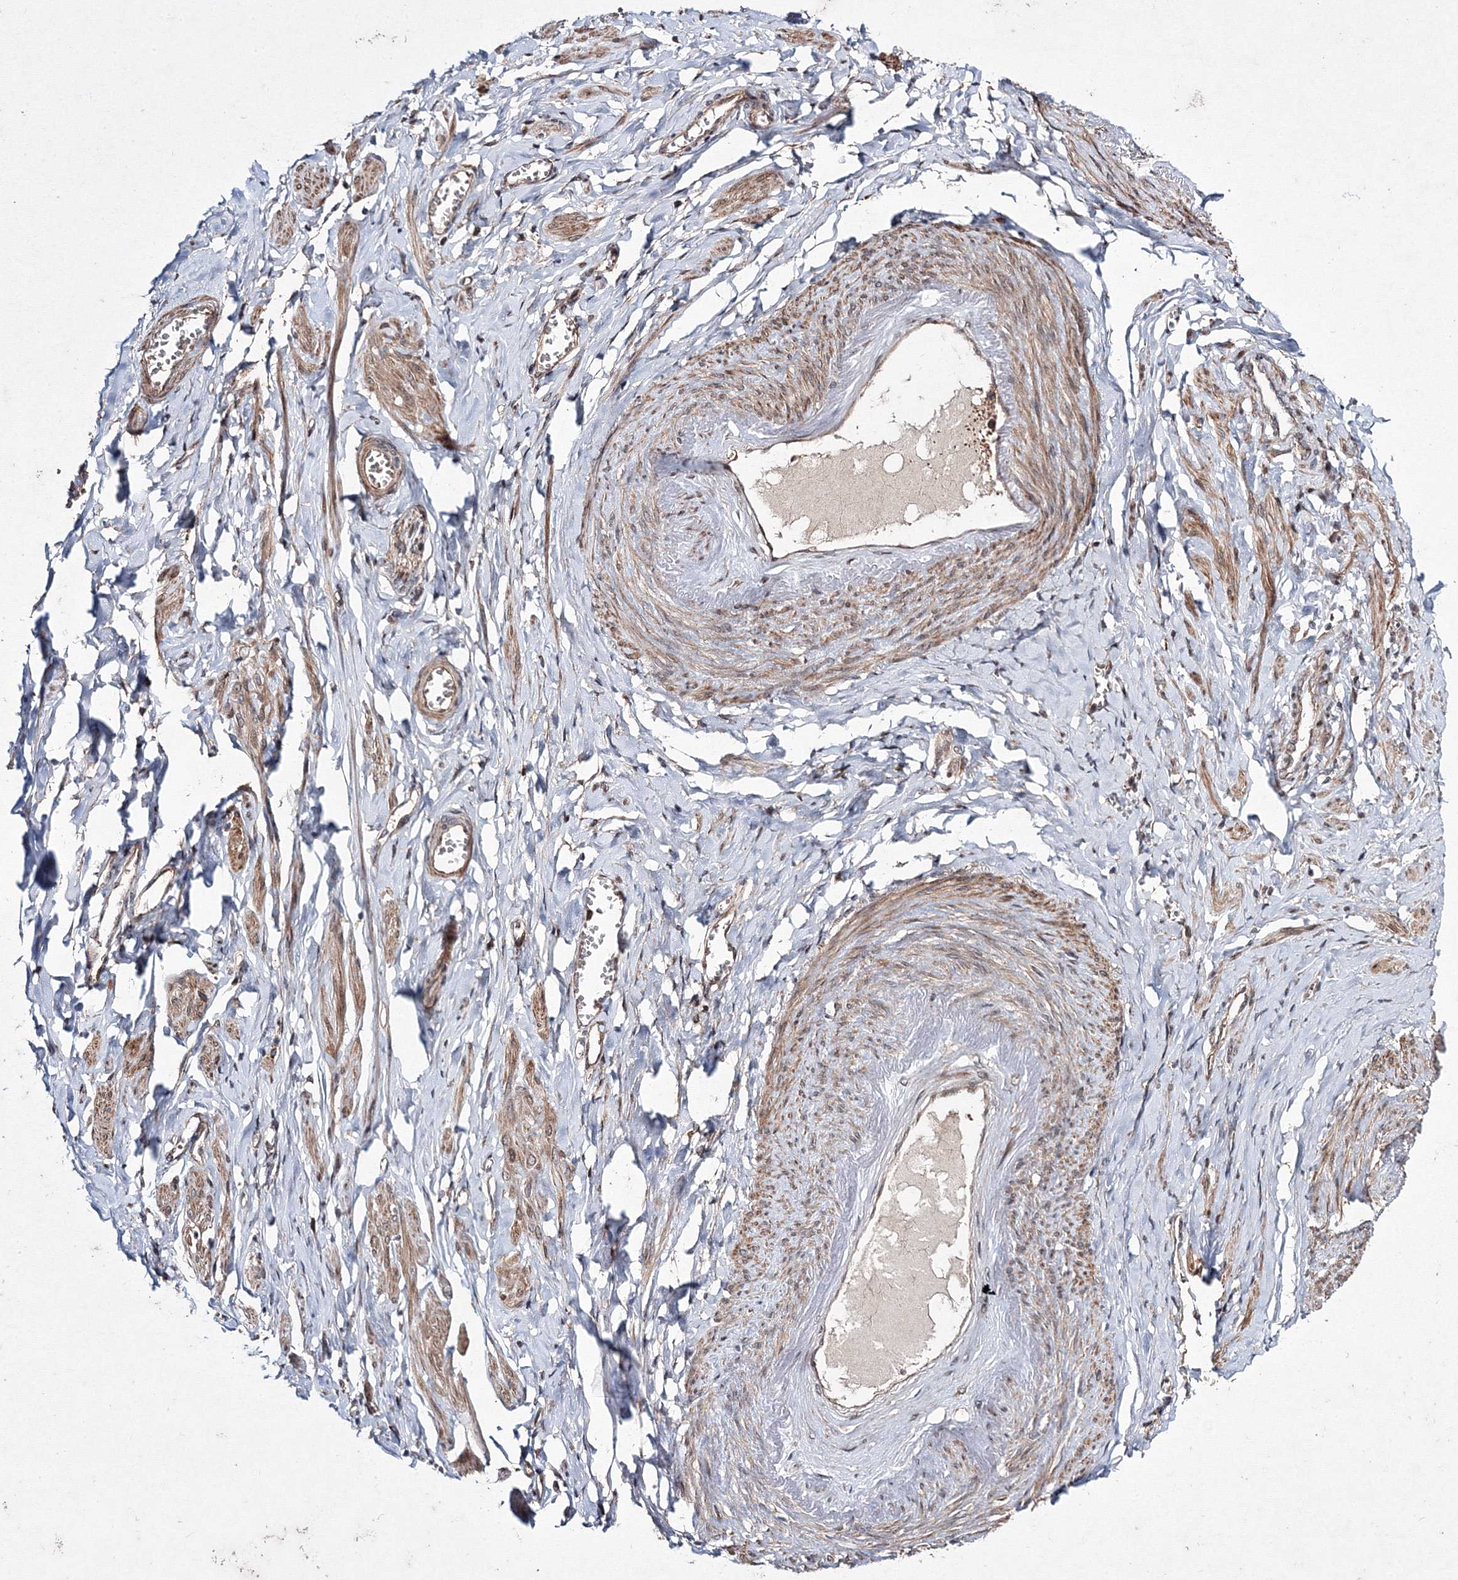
{"staining": {"intensity": "moderate", "quantity": ">75%", "location": "cytoplasmic/membranous"}, "tissue": "adipose tissue", "cell_type": "Adipocytes", "image_type": "normal", "snomed": [{"axis": "morphology", "description": "Normal tissue, NOS"}, {"axis": "topography", "description": "Vascular tissue"}, {"axis": "topography", "description": "Fallopian tube"}, {"axis": "topography", "description": "Ovary"}], "caption": "Immunohistochemistry (IHC) (DAB) staining of normal human adipose tissue exhibits moderate cytoplasmic/membranous protein positivity in approximately >75% of adipocytes. (DAB (3,3'-diaminobenzidine) IHC, brown staining for protein, blue staining for nuclei).", "gene": "RANBP3L", "patient": {"sex": "female", "age": 67}}